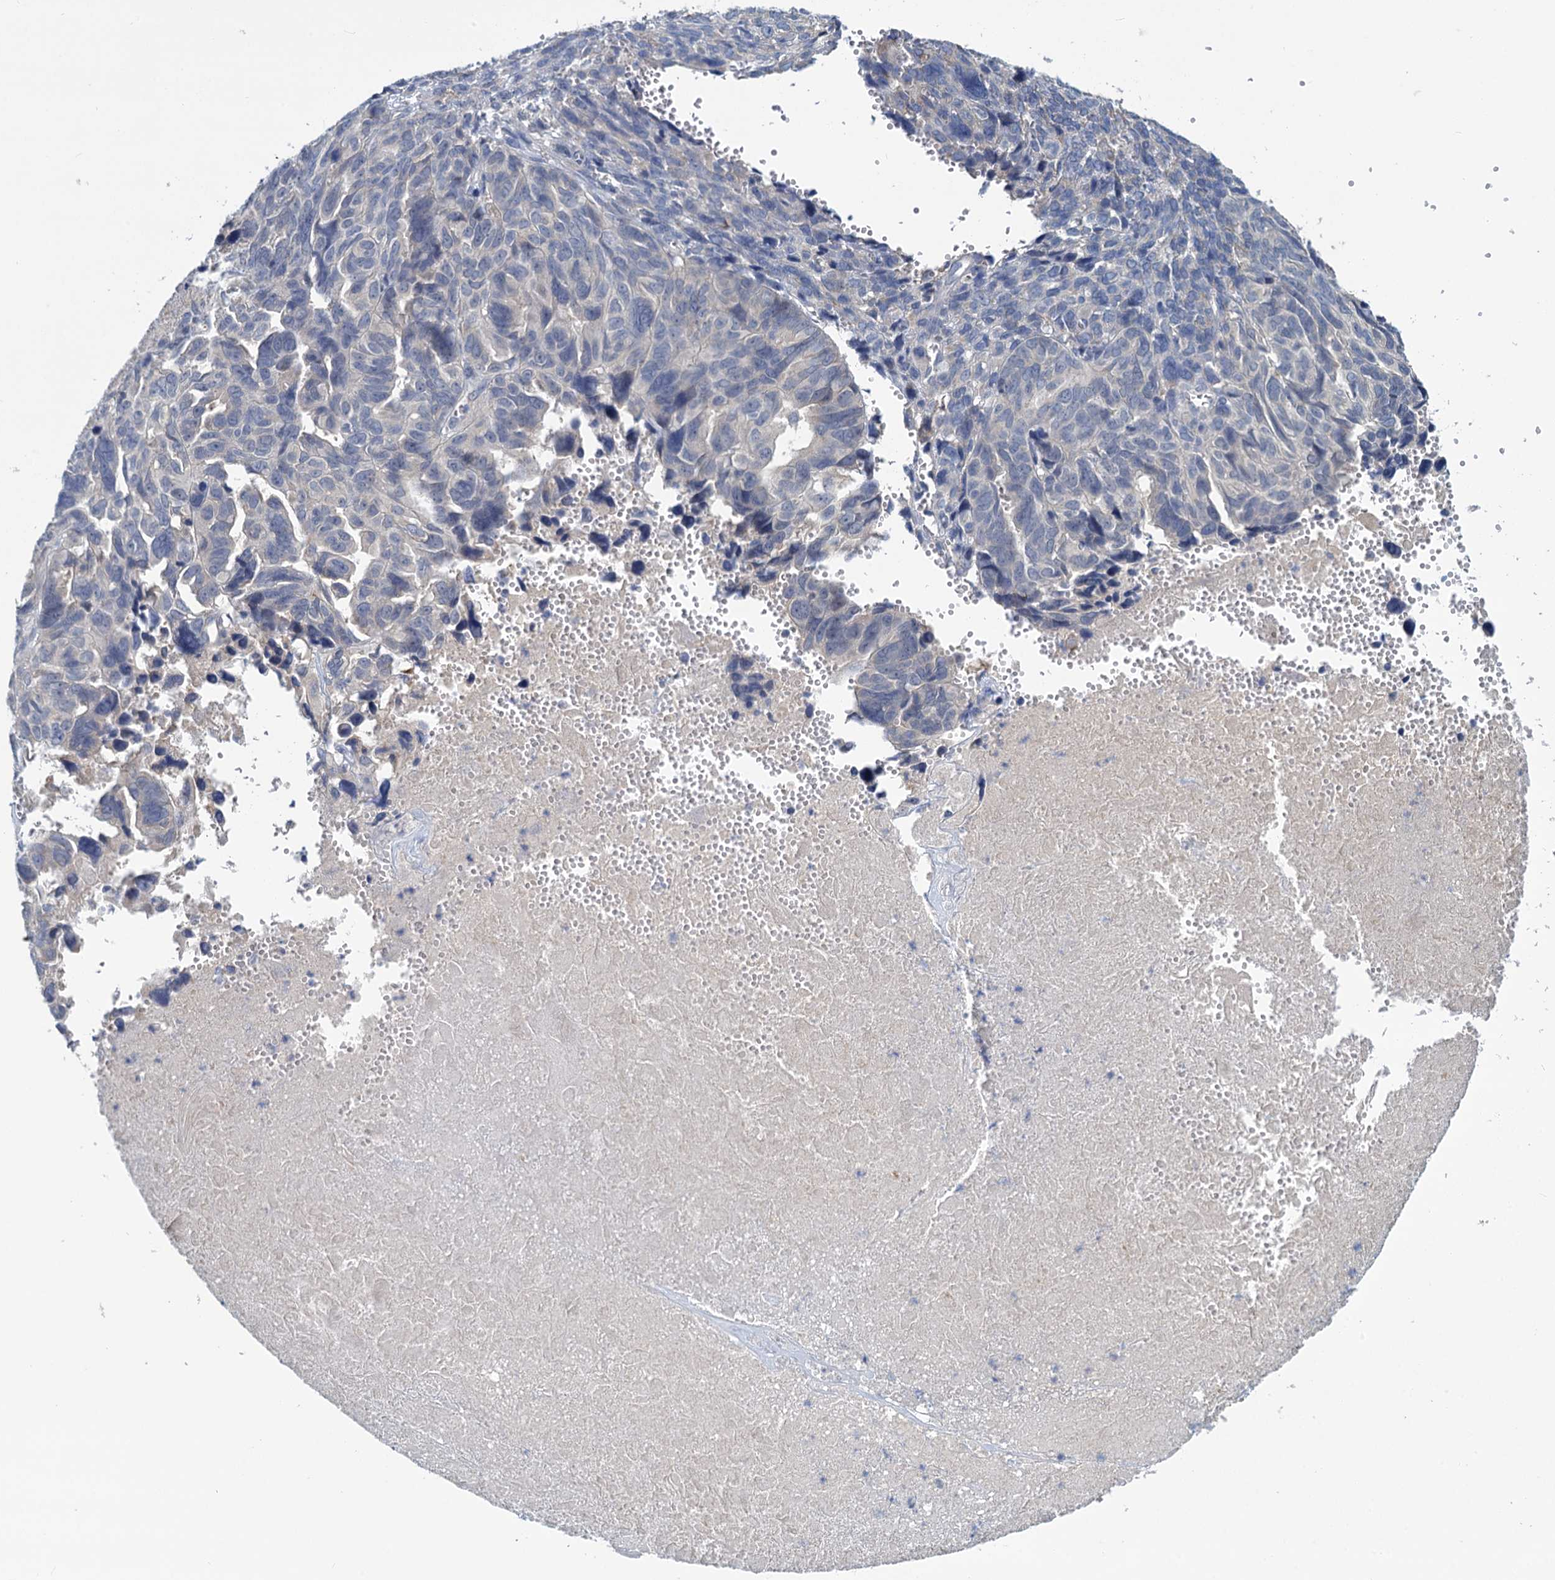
{"staining": {"intensity": "negative", "quantity": "none", "location": "none"}, "tissue": "ovarian cancer", "cell_type": "Tumor cells", "image_type": "cancer", "snomed": [{"axis": "morphology", "description": "Cystadenocarcinoma, serous, NOS"}, {"axis": "topography", "description": "Ovary"}], "caption": "Ovarian serous cystadenocarcinoma stained for a protein using immunohistochemistry (IHC) displays no staining tumor cells.", "gene": "ANKRD42", "patient": {"sex": "female", "age": 79}}